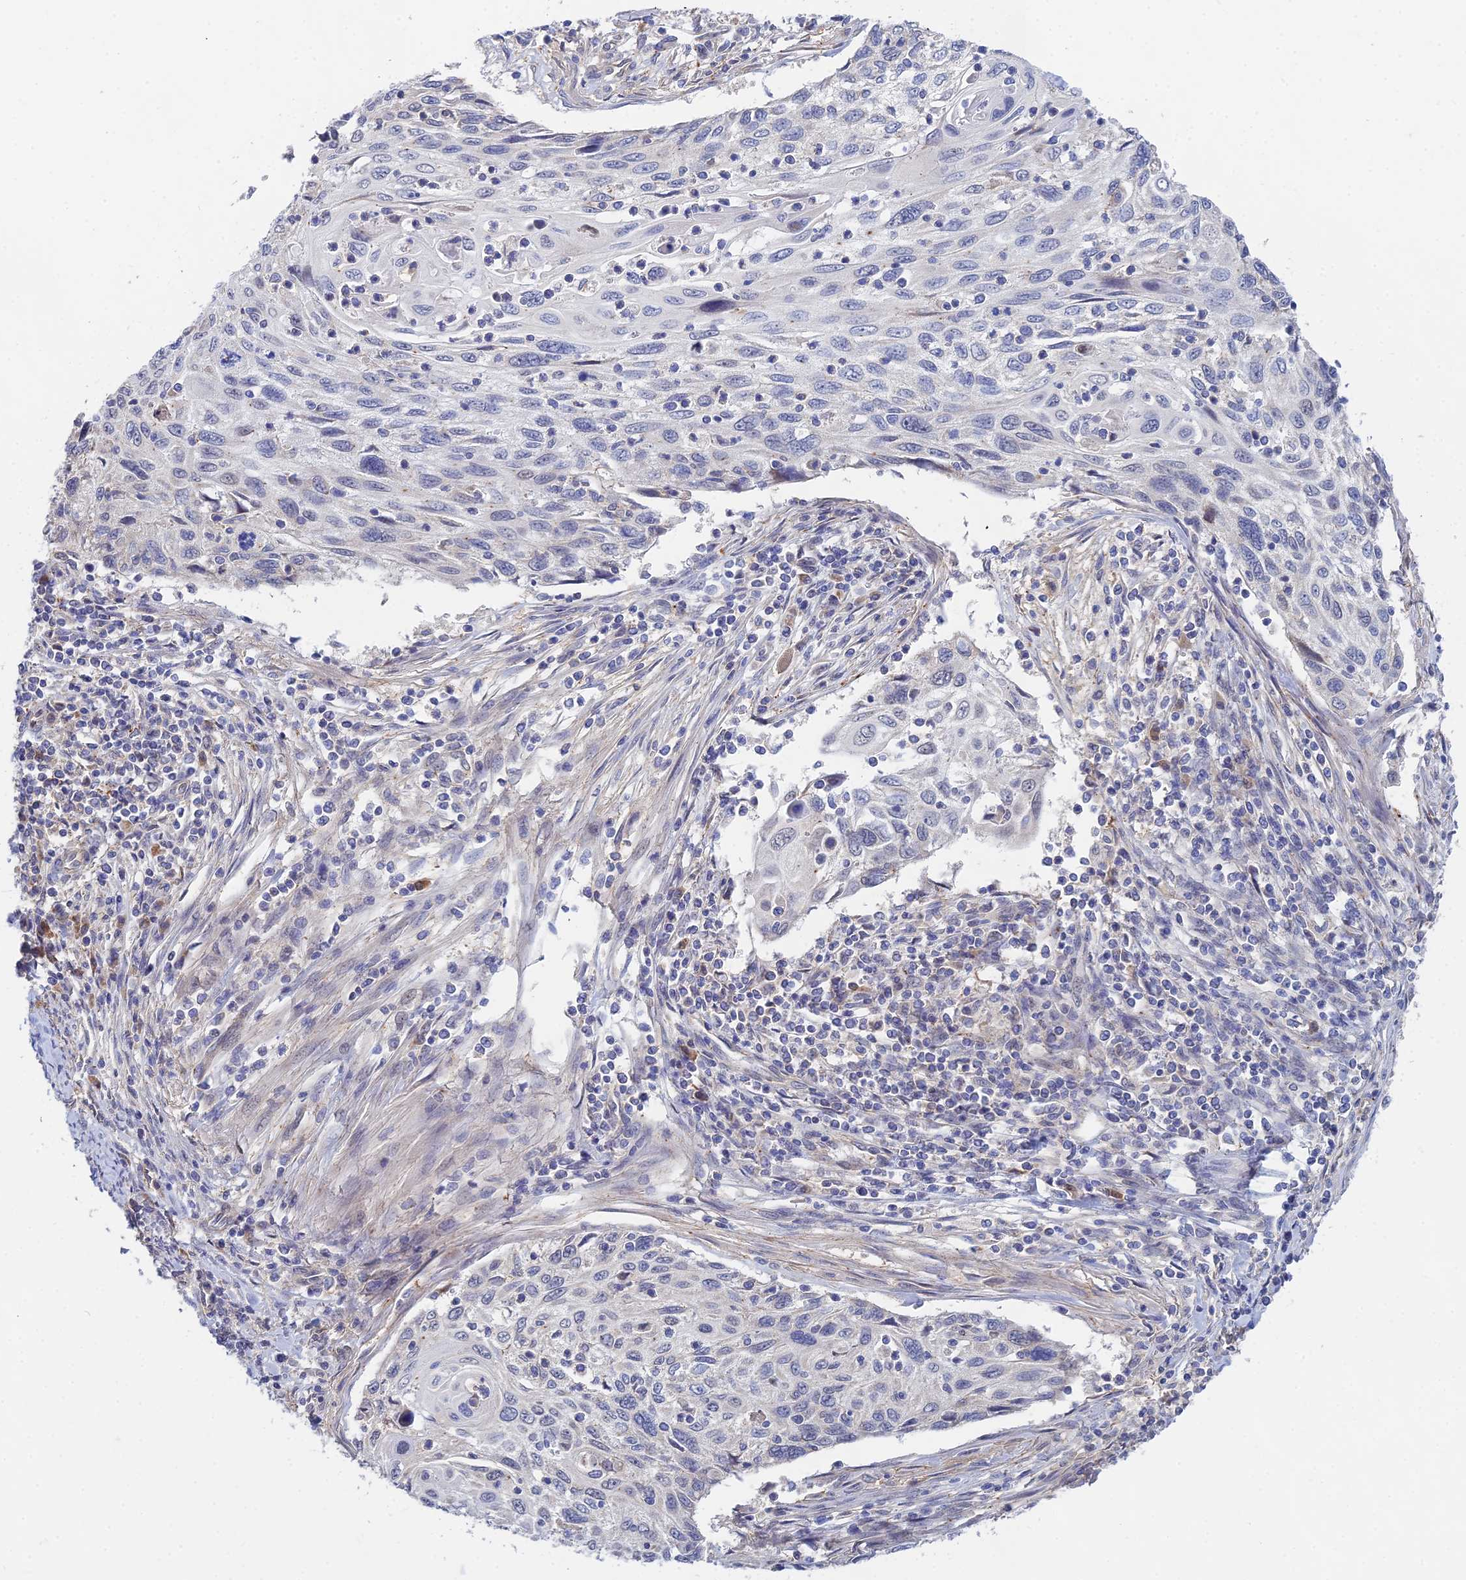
{"staining": {"intensity": "negative", "quantity": "none", "location": "none"}, "tissue": "cervical cancer", "cell_type": "Tumor cells", "image_type": "cancer", "snomed": [{"axis": "morphology", "description": "Squamous cell carcinoma, NOS"}, {"axis": "topography", "description": "Cervix"}], "caption": "DAB immunohistochemical staining of cervical cancer (squamous cell carcinoma) reveals no significant expression in tumor cells.", "gene": "DNAH14", "patient": {"sex": "female", "age": 70}}